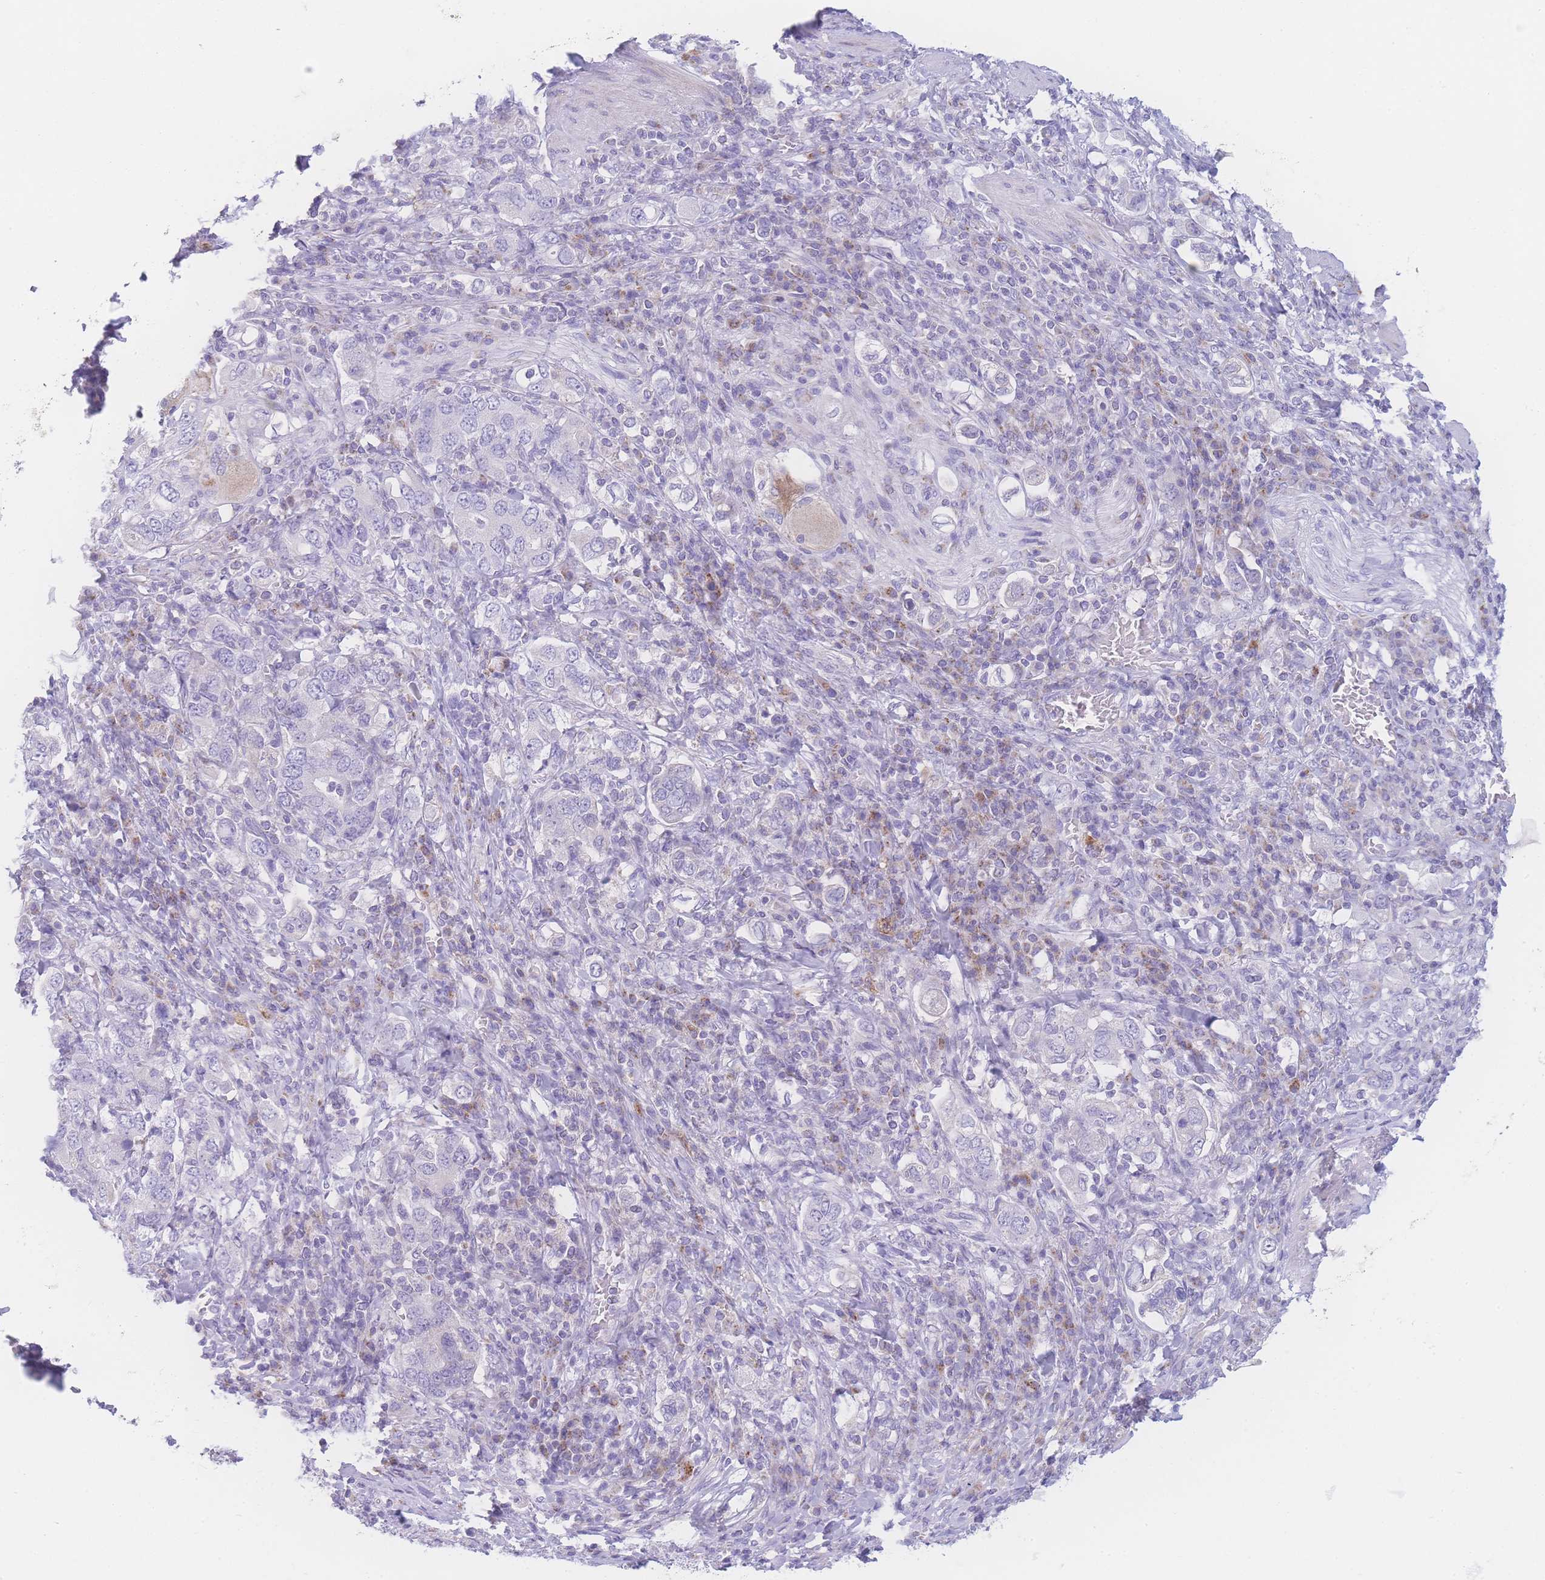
{"staining": {"intensity": "negative", "quantity": "none", "location": "none"}, "tissue": "stomach cancer", "cell_type": "Tumor cells", "image_type": "cancer", "snomed": [{"axis": "morphology", "description": "Adenocarcinoma, NOS"}, {"axis": "topography", "description": "Stomach, upper"}, {"axis": "topography", "description": "Stomach"}], "caption": "This is an IHC histopathology image of human stomach cancer (adenocarcinoma). There is no expression in tumor cells.", "gene": "NBEAL1", "patient": {"sex": "male", "age": 62}}